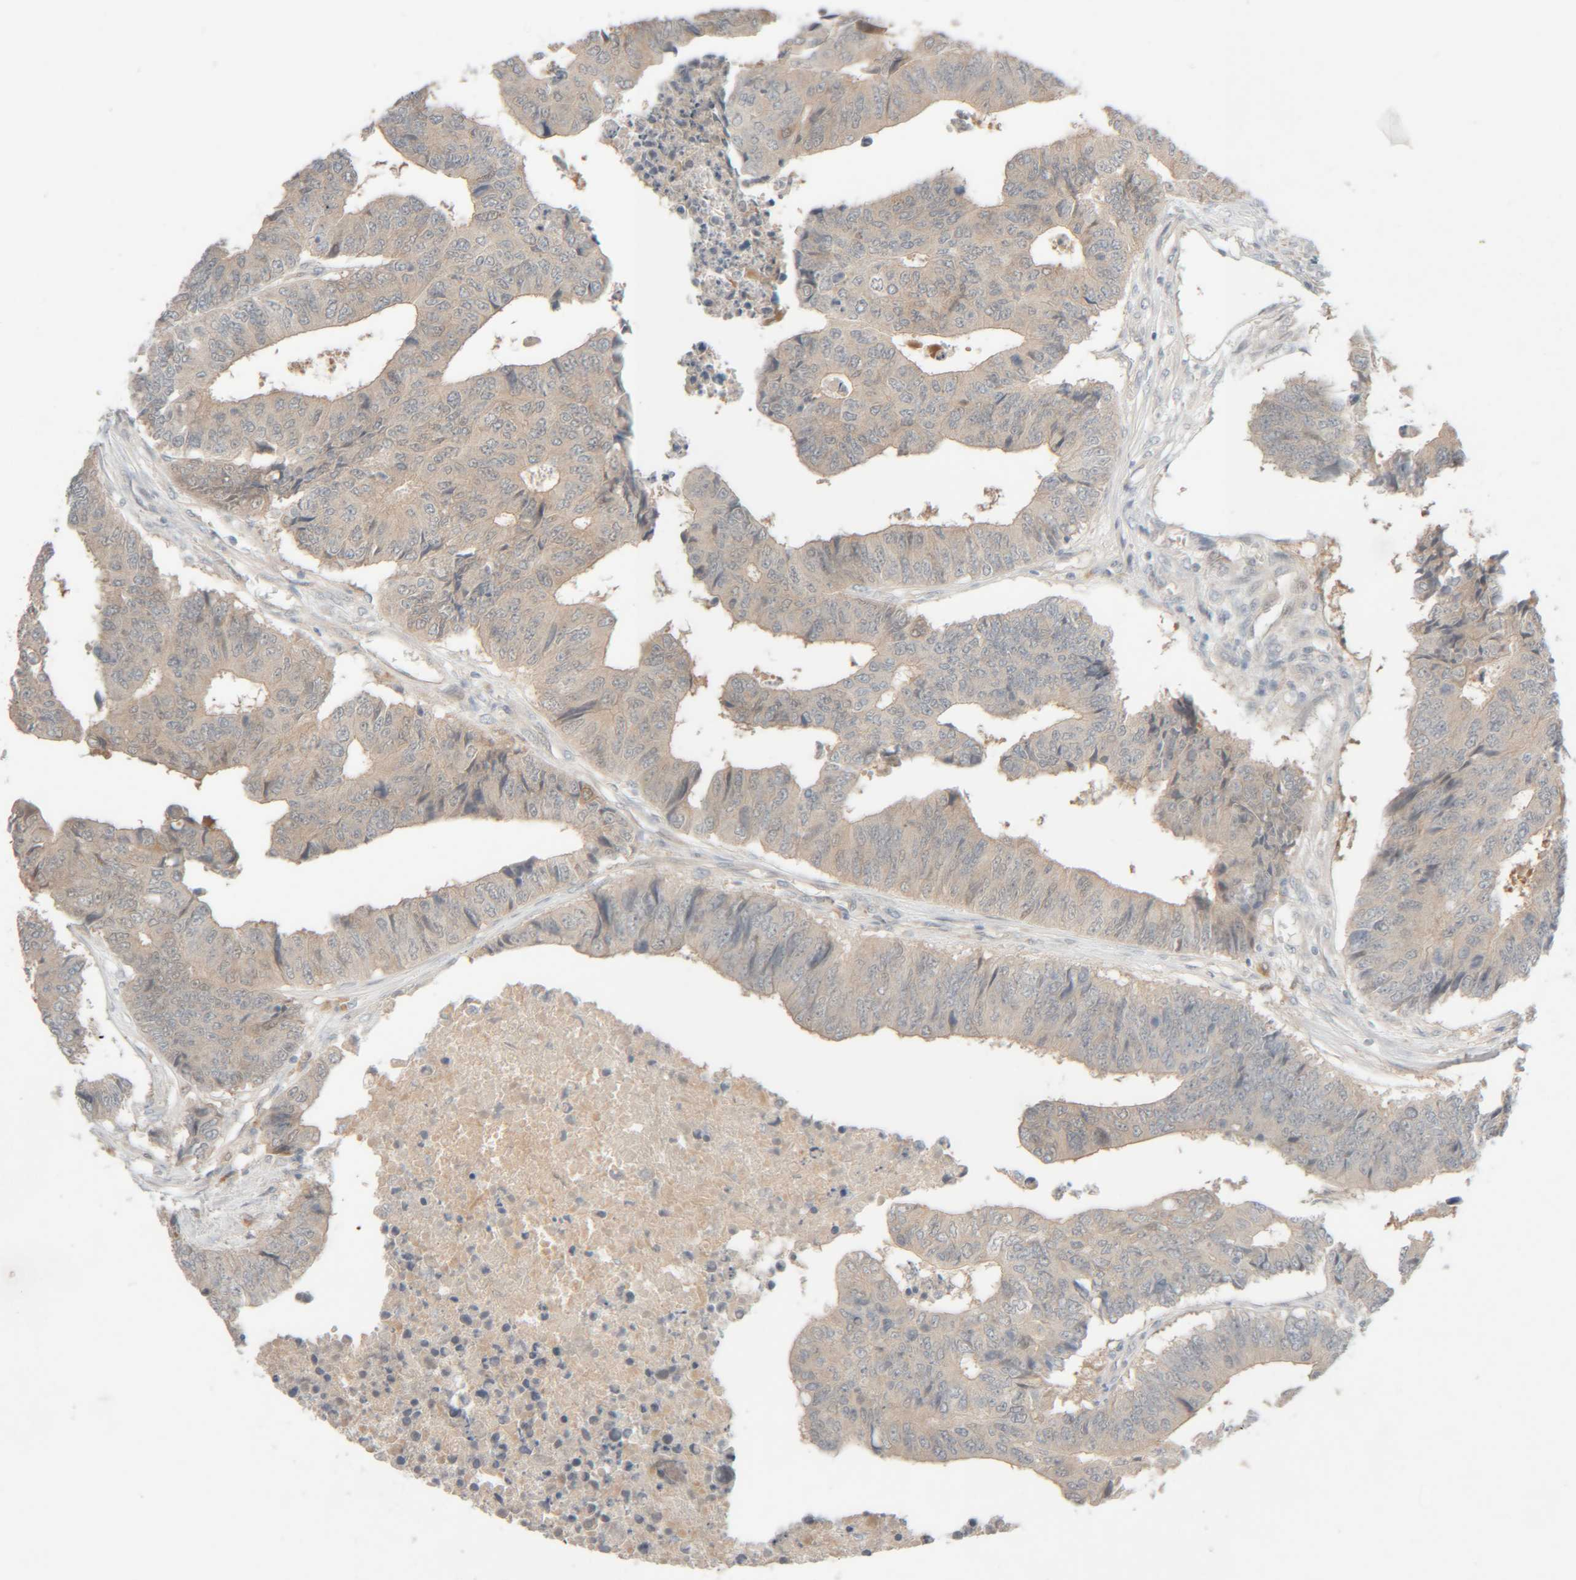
{"staining": {"intensity": "negative", "quantity": "none", "location": "none"}, "tissue": "colorectal cancer", "cell_type": "Tumor cells", "image_type": "cancer", "snomed": [{"axis": "morphology", "description": "Adenocarcinoma, NOS"}, {"axis": "topography", "description": "Rectum"}], "caption": "DAB (3,3'-diaminobenzidine) immunohistochemical staining of colorectal cancer shows no significant staining in tumor cells.", "gene": "CHKA", "patient": {"sex": "male", "age": 84}}